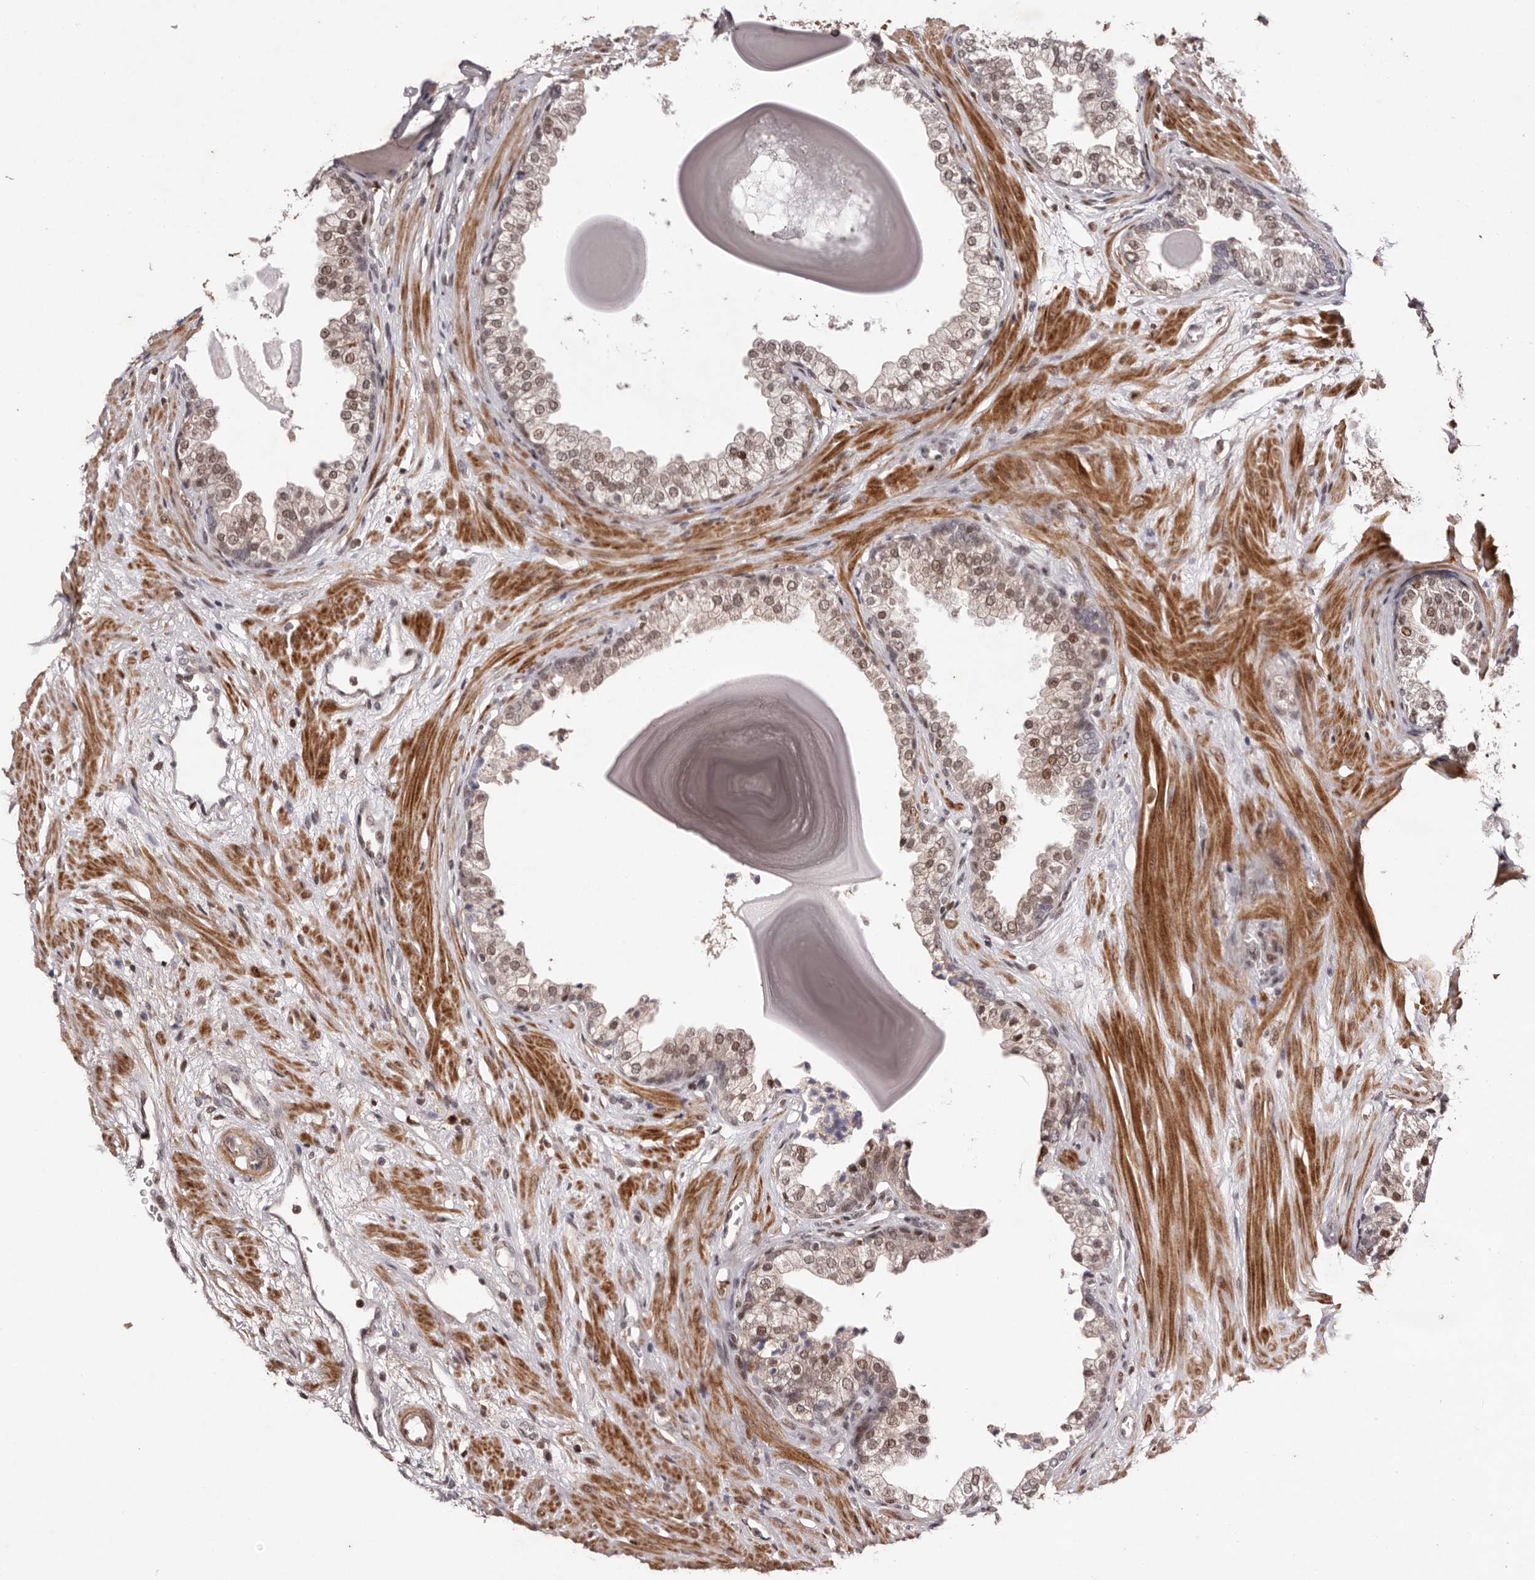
{"staining": {"intensity": "weak", "quantity": "25%-75%", "location": "nuclear"}, "tissue": "prostate", "cell_type": "Glandular cells", "image_type": "normal", "snomed": [{"axis": "morphology", "description": "Normal tissue, NOS"}, {"axis": "topography", "description": "Prostate"}], "caption": "Weak nuclear expression is appreciated in about 25%-75% of glandular cells in normal prostate.", "gene": "FBXO5", "patient": {"sex": "male", "age": 48}}